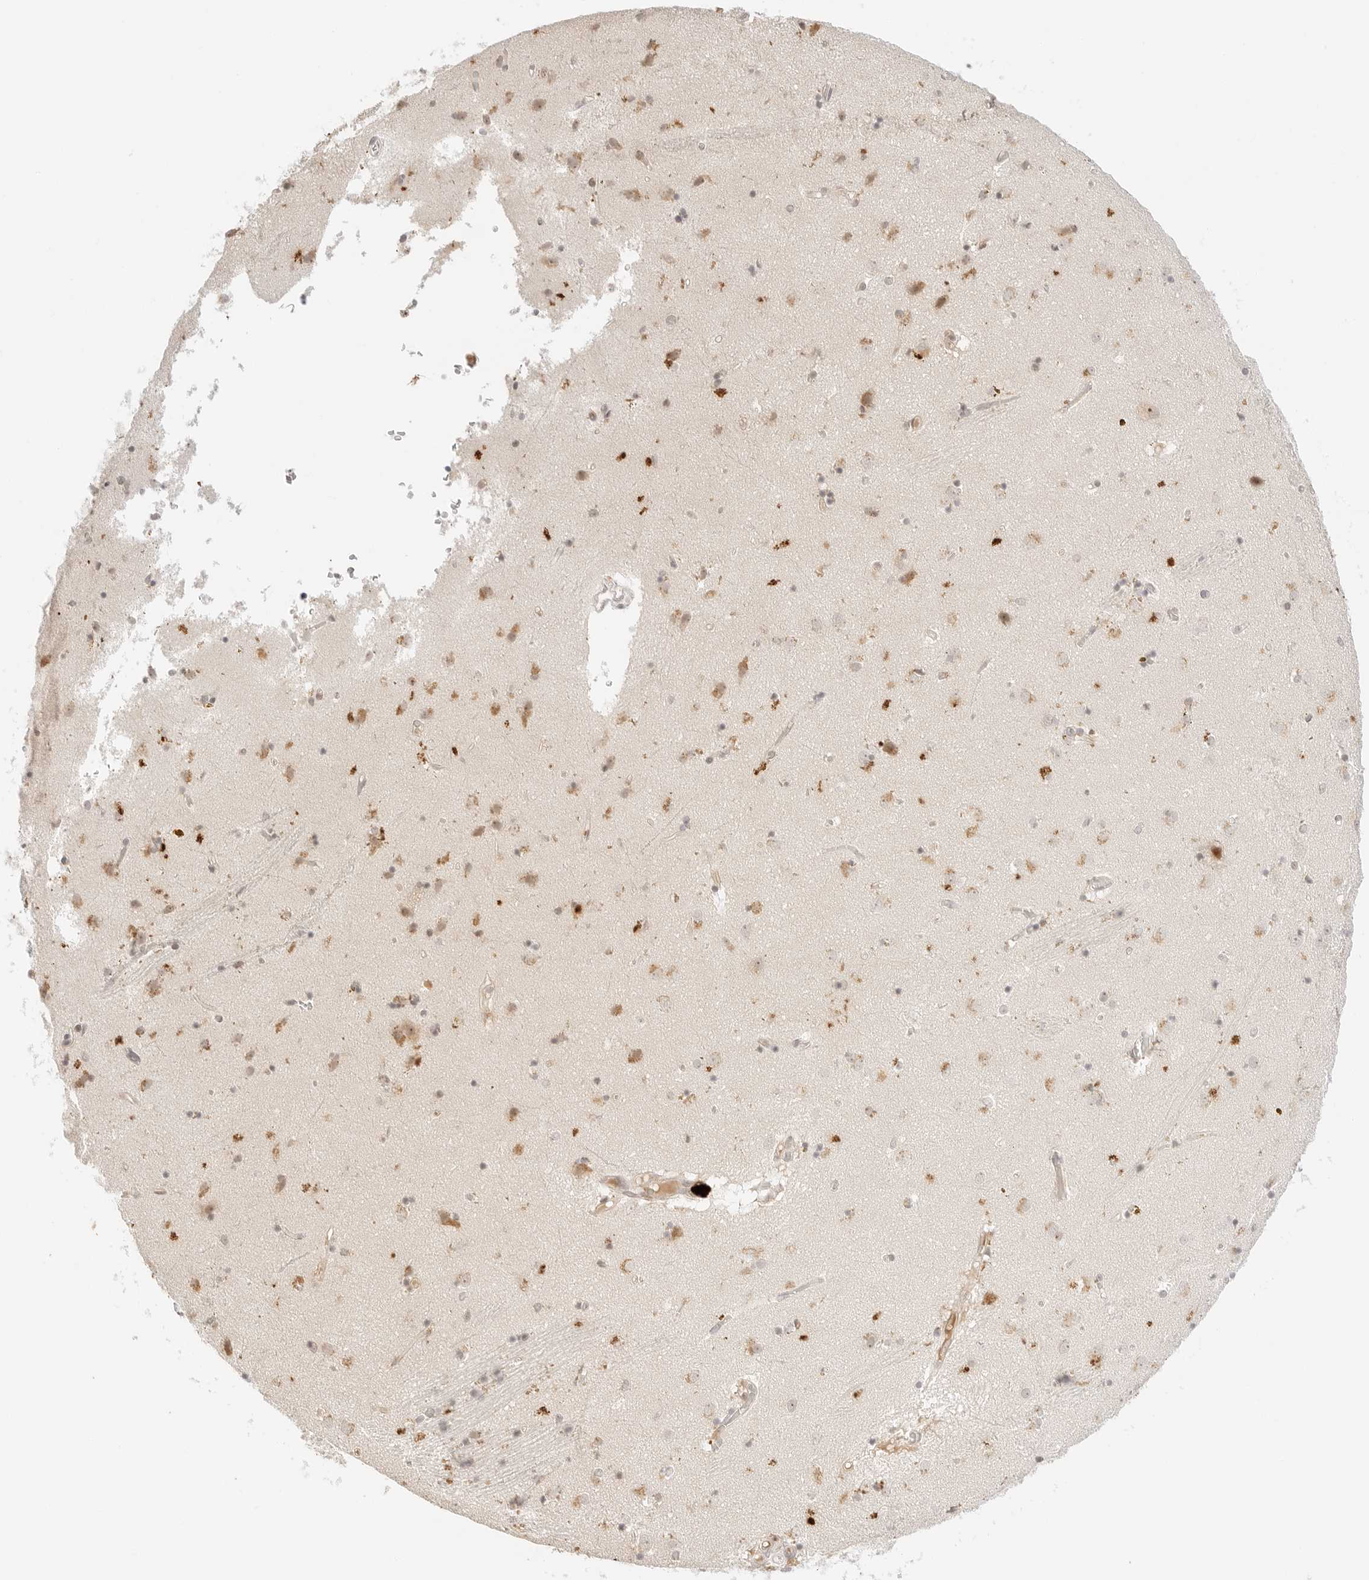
{"staining": {"intensity": "moderate", "quantity": "<25%", "location": "cytoplasmic/membranous"}, "tissue": "caudate", "cell_type": "Glial cells", "image_type": "normal", "snomed": [{"axis": "morphology", "description": "Normal tissue, NOS"}, {"axis": "topography", "description": "Lateral ventricle wall"}], "caption": "Human caudate stained with a brown dye demonstrates moderate cytoplasmic/membranous positive expression in approximately <25% of glial cells.", "gene": "RPS6KL1", "patient": {"sex": "male", "age": 70}}